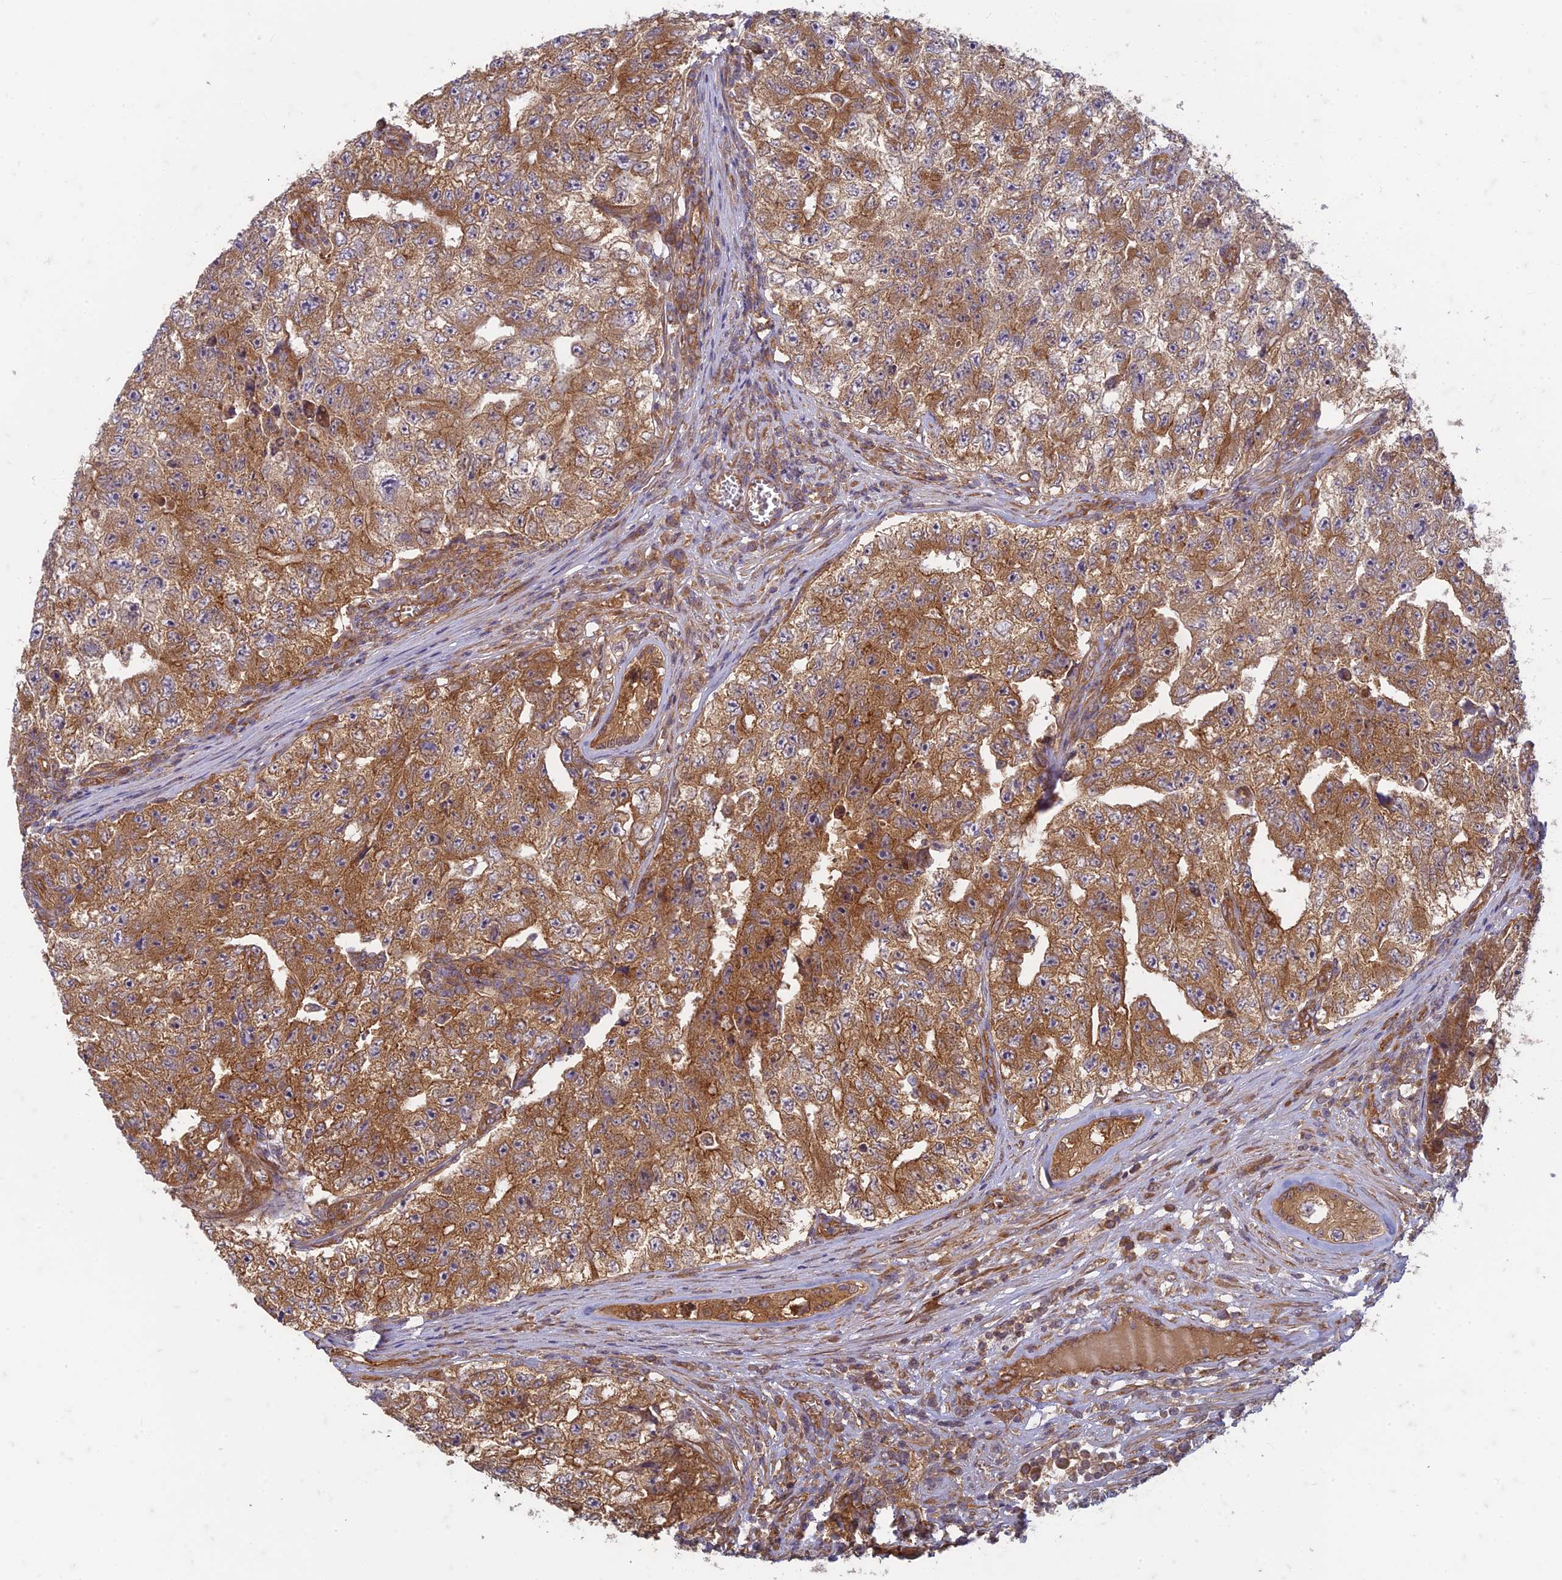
{"staining": {"intensity": "moderate", "quantity": ">75%", "location": "cytoplasmic/membranous"}, "tissue": "testis cancer", "cell_type": "Tumor cells", "image_type": "cancer", "snomed": [{"axis": "morphology", "description": "Carcinoma, Embryonal, NOS"}, {"axis": "topography", "description": "Testis"}], "caption": "Immunohistochemical staining of human testis embryonal carcinoma displays medium levels of moderate cytoplasmic/membranous protein positivity in approximately >75% of tumor cells.", "gene": "TCF25", "patient": {"sex": "male", "age": 17}}